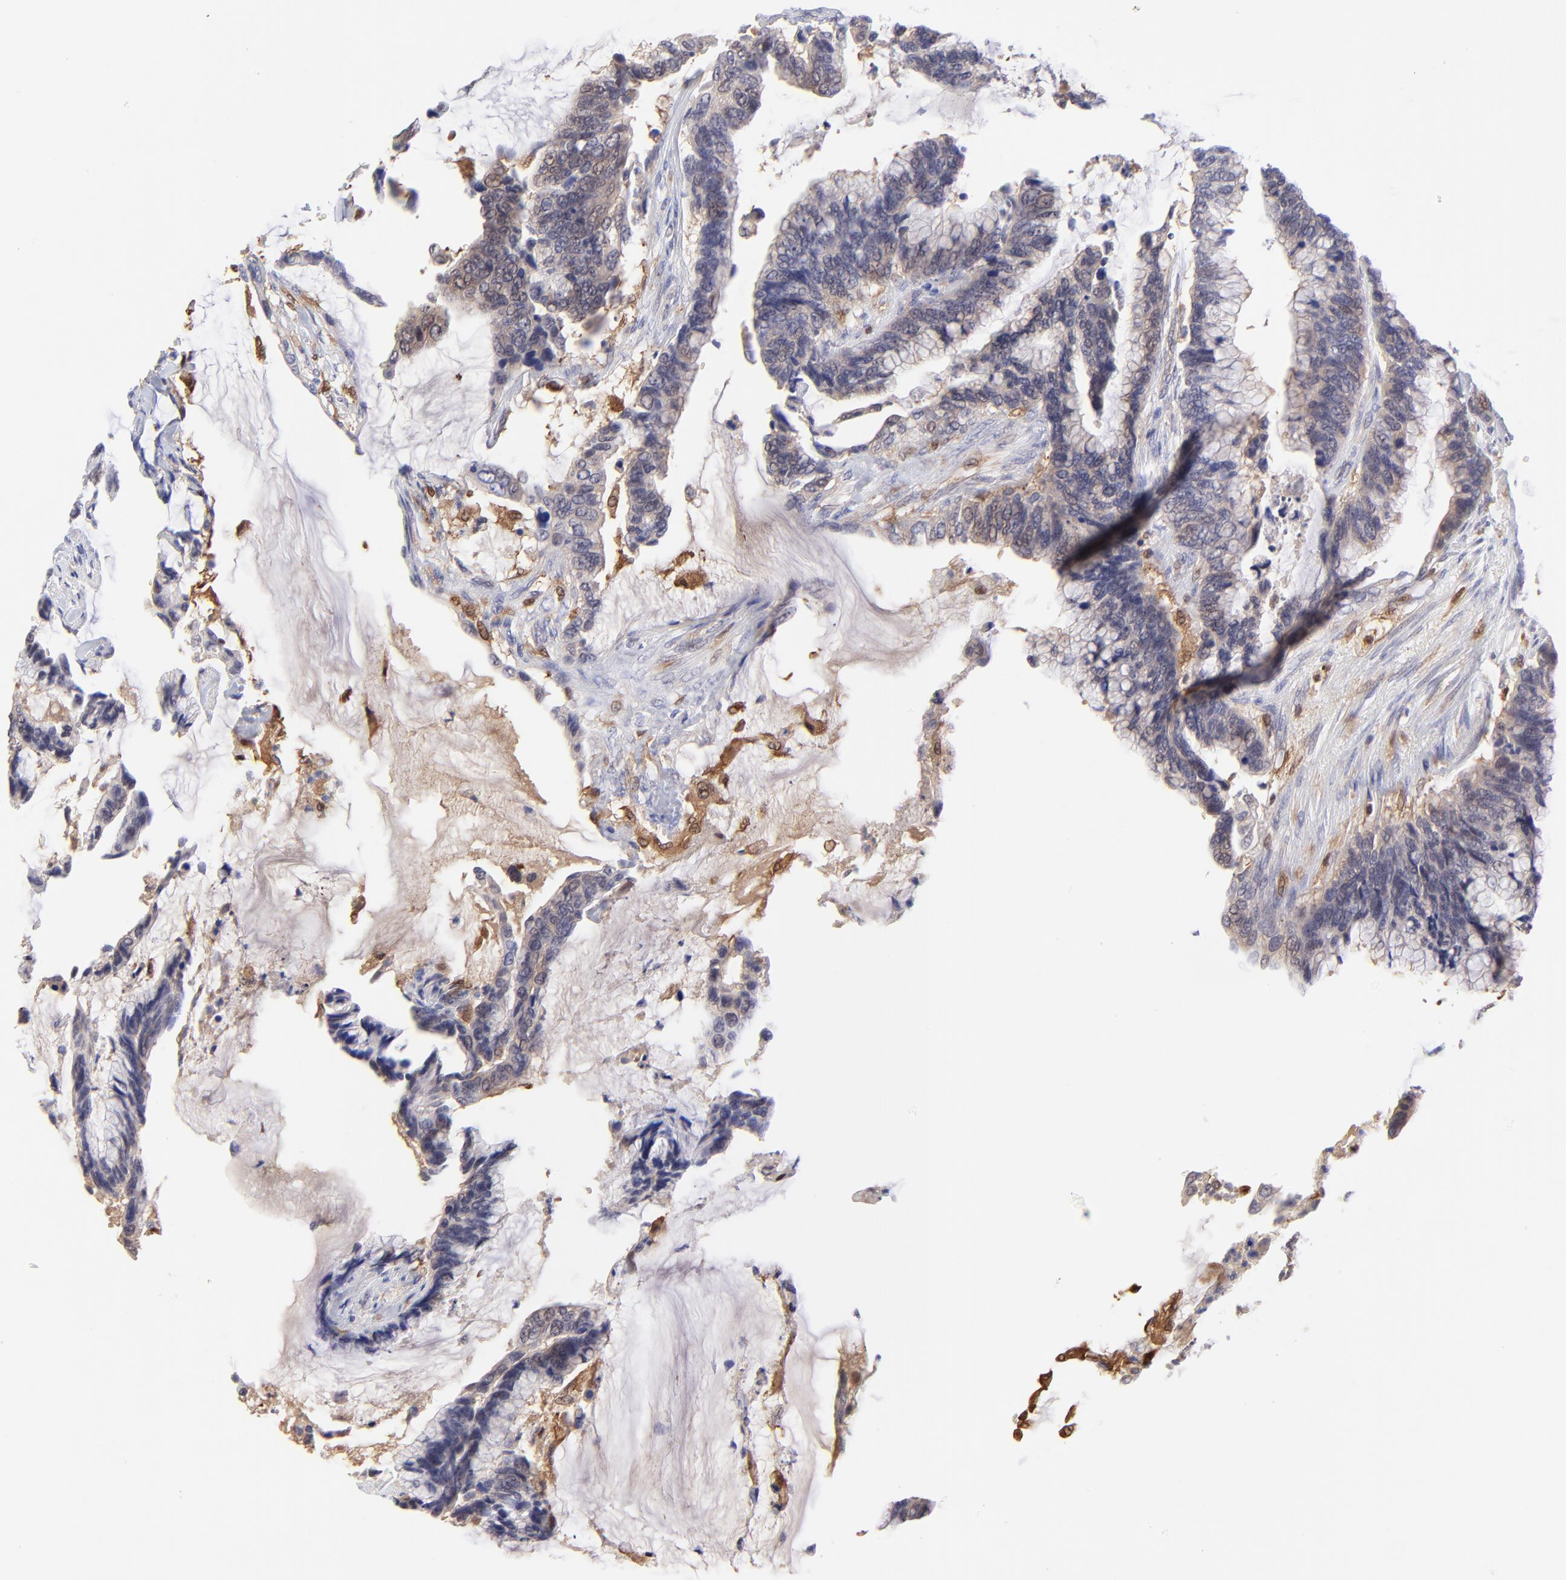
{"staining": {"intensity": "weak", "quantity": ">75%", "location": "cytoplasmic/membranous"}, "tissue": "colorectal cancer", "cell_type": "Tumor cells", "image_type": "cancer", "snomed": [{"axis": "morphology", "description": "Adenocarcinoma, NOS"}, {"axis": "topography", "description": "Rectum"}], "caption": "Immunohistochemical staining of colorectal cancer (adenocarcinoma) reveals low levels of weak cytoplasmic/membranous protein expression in about >75% of tumor cells. Using DAB (3,3'-diaminobenzidine) (brown) and hematoxylin (blue) stains, captured at high magnification using brightfield microscopy.", "gene": "HYAL1", "patient": {"sex": "female", "age": 59}}